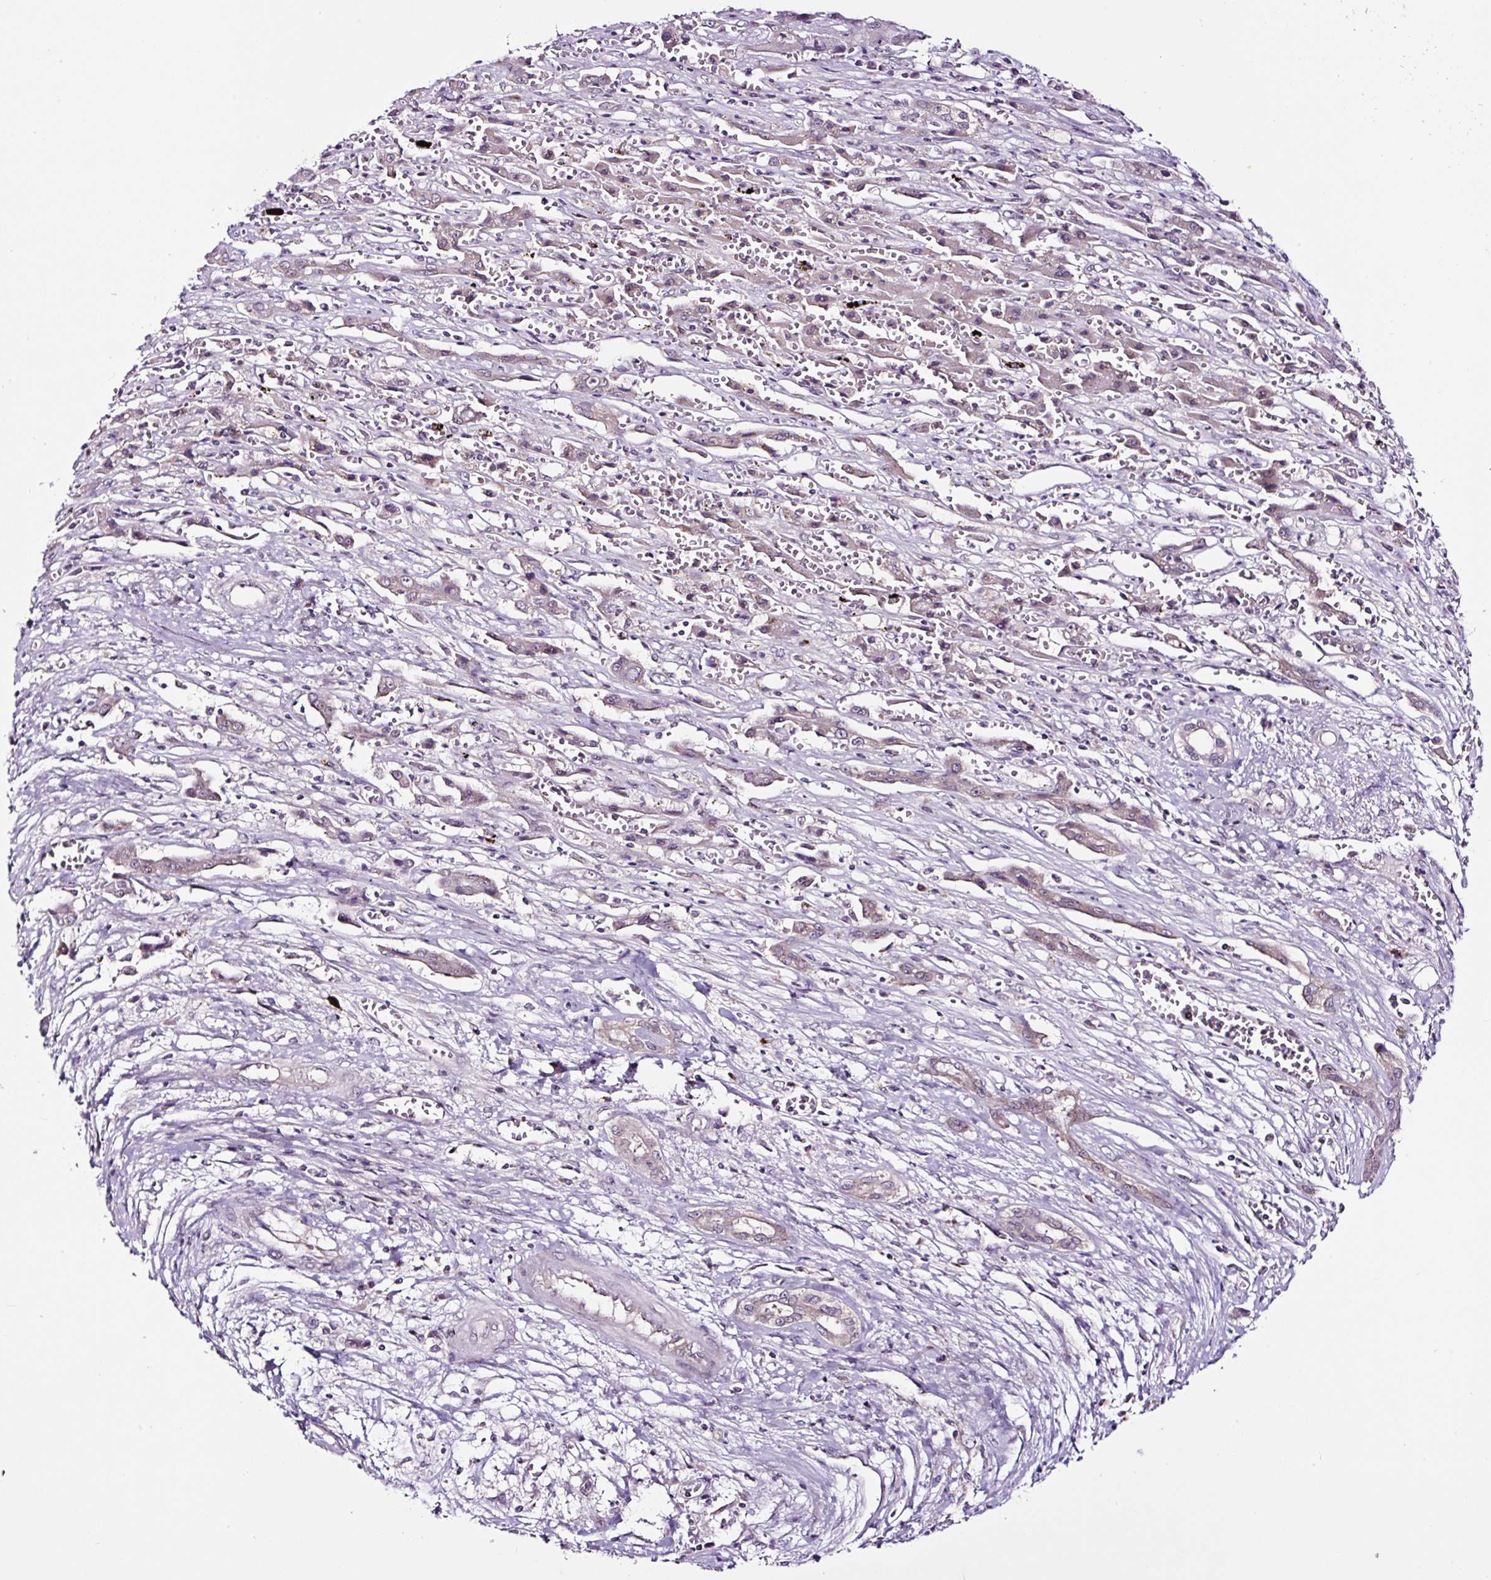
{"staining": {"intensity": "weak", "quantity": "<25%", "location": "cytoplasmic/membranous,nuclear"}, "tissue": "liver cancer", "cell_type": "Tumor cells", "image_type": "cancer", "snomed": [{"axis": "morphology", "description": "Cholangiocarcinoma"}, {"axis": "topography", "description": "Liver"}], "caption": "Immunohistochemistry of liver cancer shows no expression in tumor cells.", "gene": "NOM1", "patient": {"sex": "male", "age": 67}}